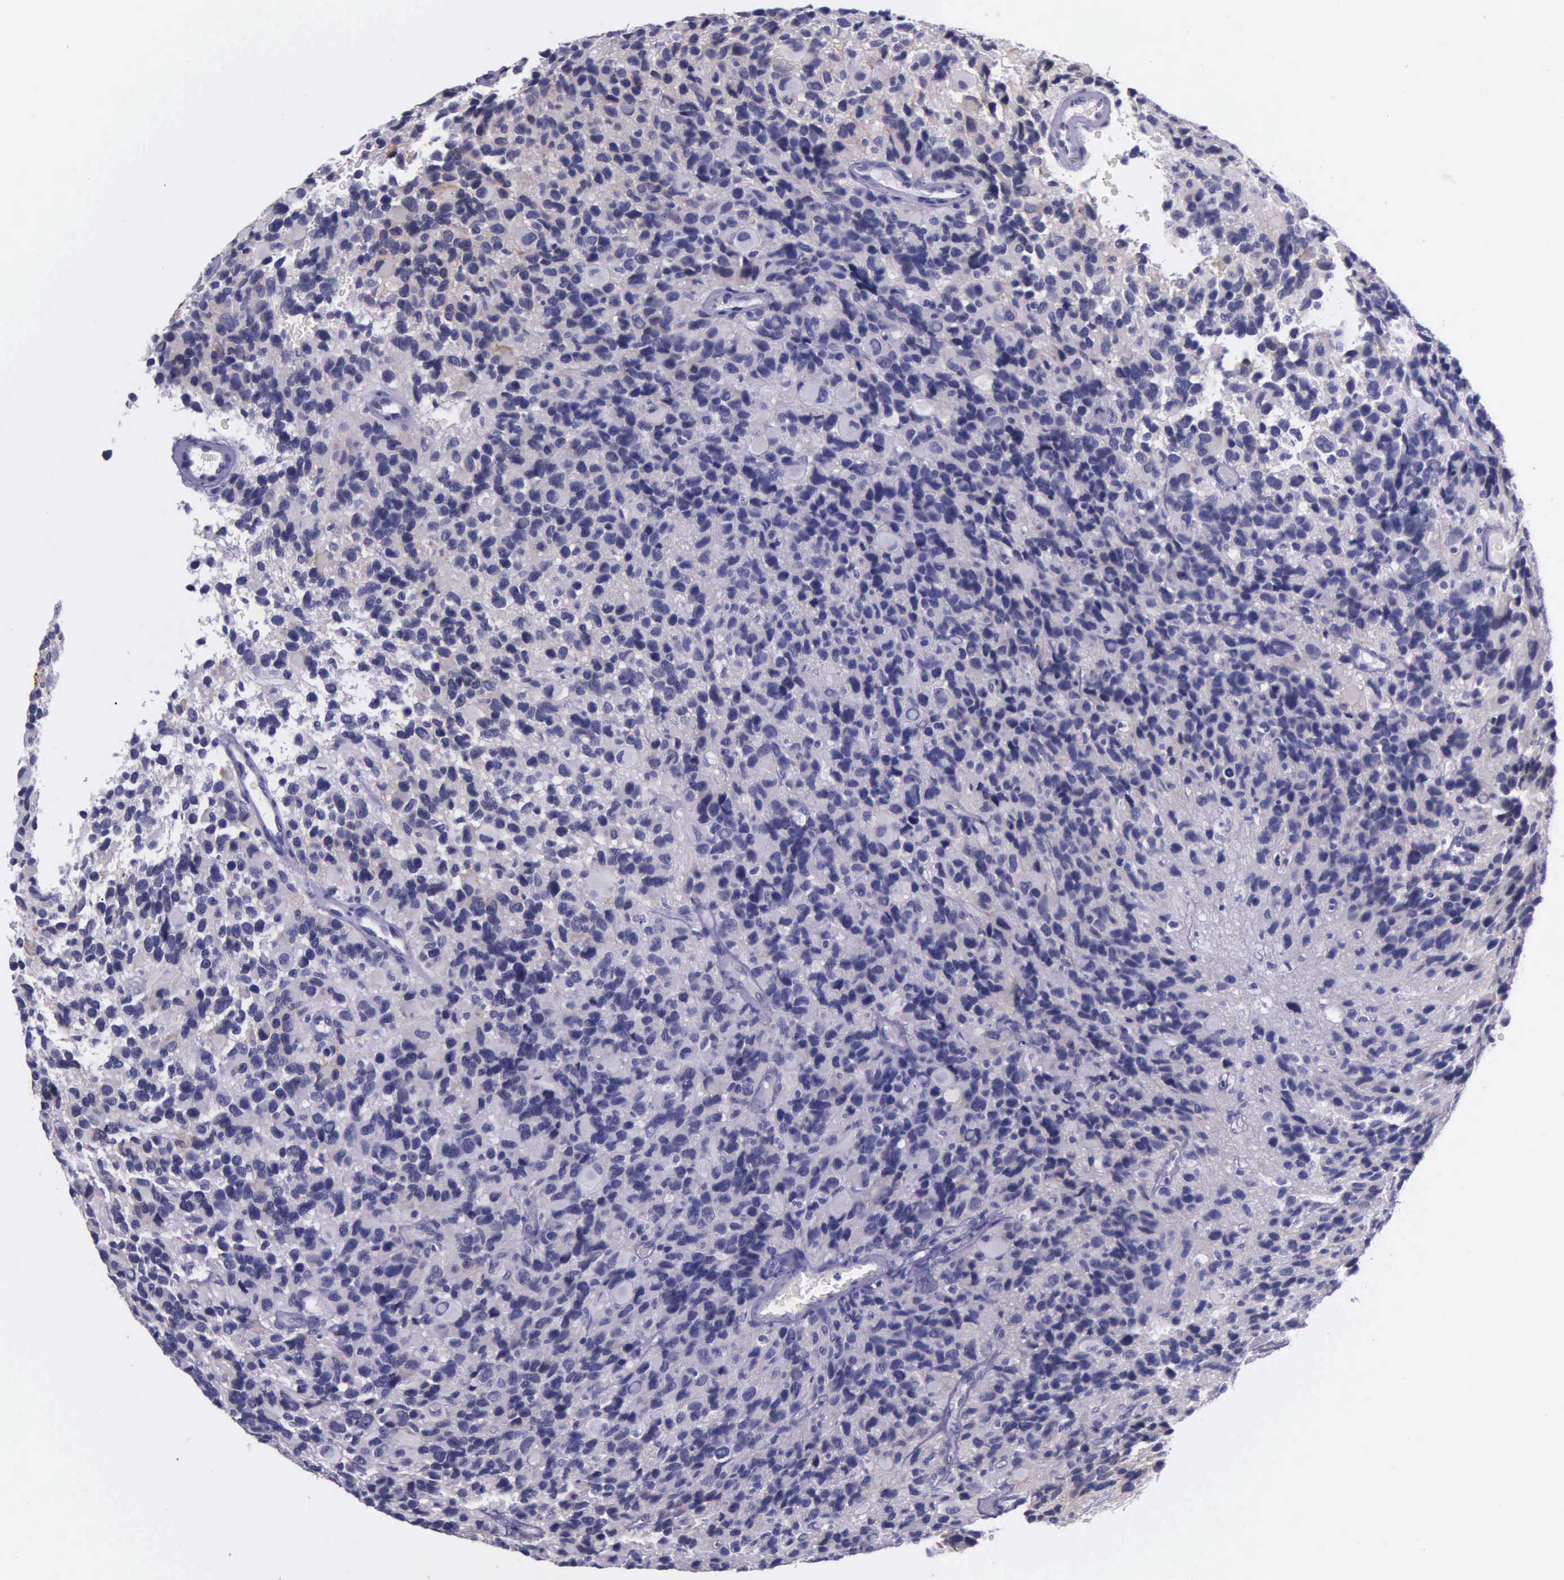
{"staining": {"intensity": "negative", "quantity": "none", "location": "none"}, "tissue": "glioma", "cell_type": "Tumor cells", "image_type": "cancer", "snomed": [{"axis": "morphology", "description": "Glioma, malignant, High grade"}, {"axis": "topography", "description": "Brain"}], "caption": "A photomicrograph of human glioma is negative for staining in tumor cells. Nuclei are stained in blue.", "gene": "AHNAK2", "patient": {"sex": "male", "age": 77}}